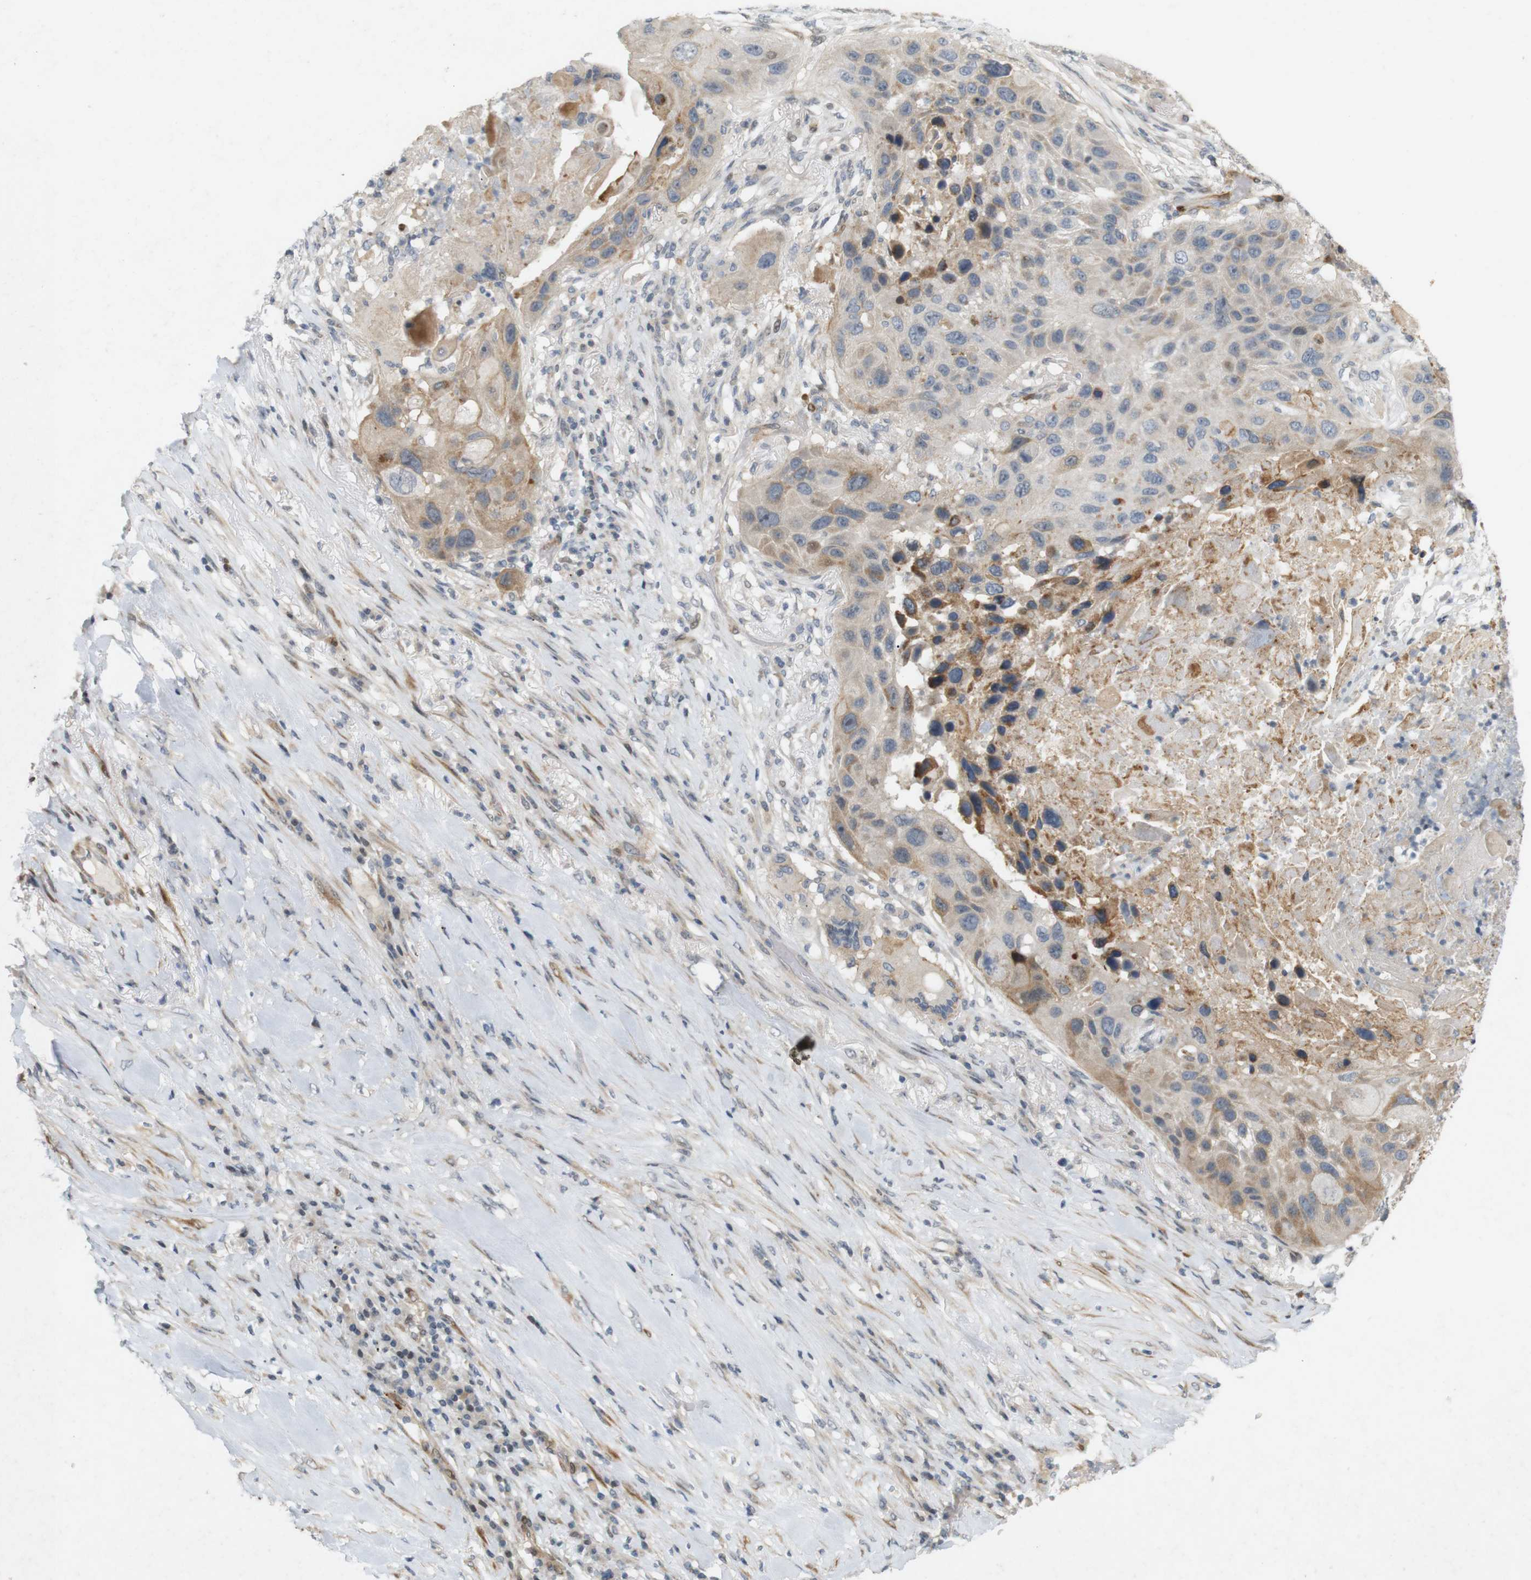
{"staining": {"intensity": "moderate", "quantity": "<25%", "location": "cytoplasmic/membranous"}, "tissue": "lung cancer", "cell_type": "Tumor cells", "image_type": "cancer", "snomed": [{"axis": "morphology", "description": "Squamous cell carcinoma, NOS"}, {"axis": "topography", "description": "Lung"}], "caption": "Protein expression analysis of lung cancer (squamous cell carcinoma) demonstrates moderate cytoplasmic/membranous positivity in about <25% of tumor cells. The staining was performed using DAB, with brown indicating positive protein expression. Nuclei are stained blue with hematoxylin.", "gene": "PPP1R14A", "patient": {"sex": "male", "age": 57}}